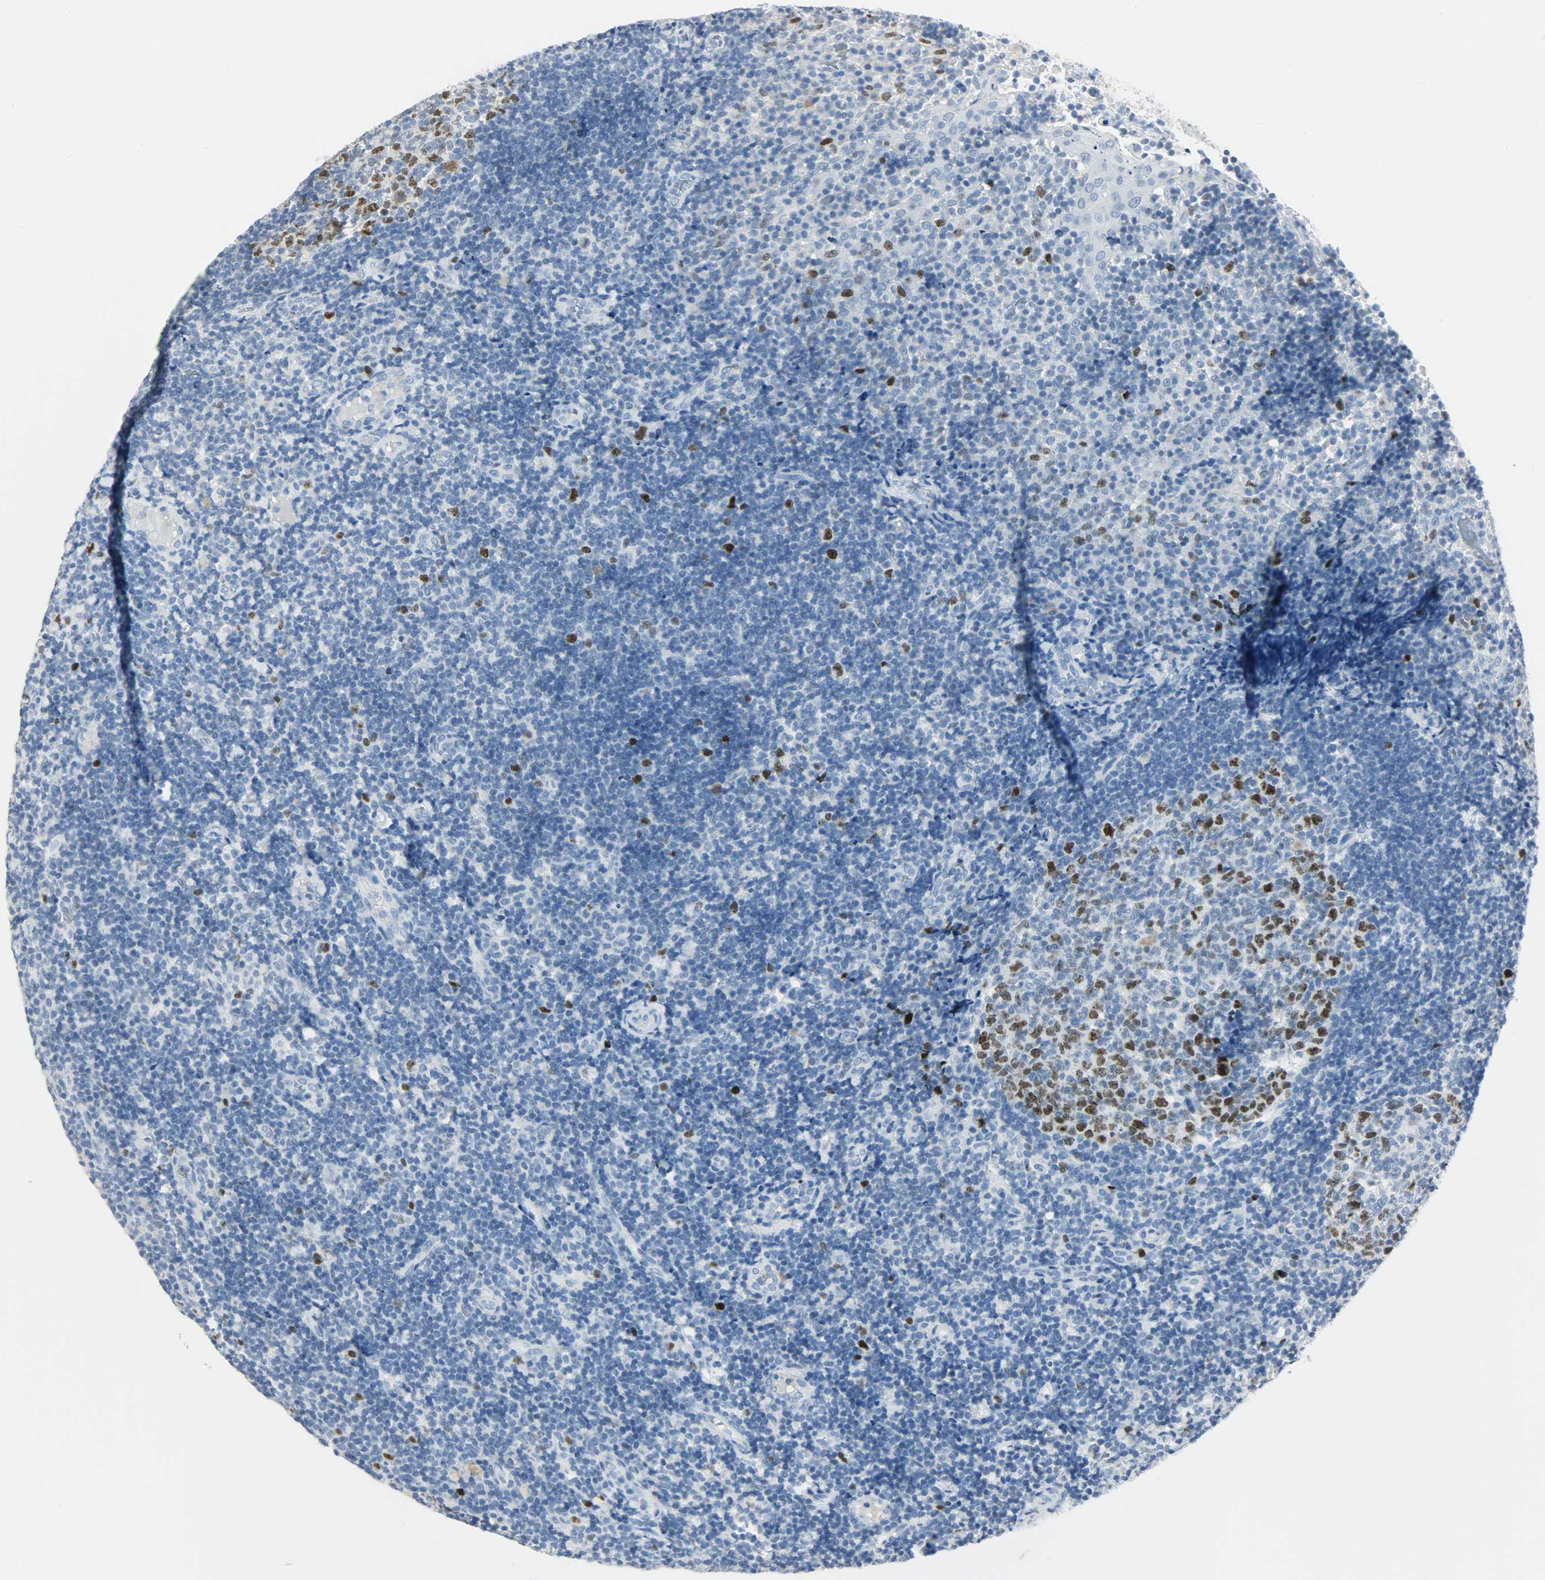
{"staining": {"intensity": "strong", "quantity": "25%-75%", "location": "nuclear"}, "tissue": "tonsil", "cell_type": "Germinal center cells", "image_type": "normal", "snomed": [{"axis": "morphology", "description": "Normal tissue, NOS"}, {"axis": "topography", "description": "Tonsil"}], "caption": "This is a photomicrograph of immunohistochemistry (IHC) staining of unremarkable tonsil, which shows strong expression in the nuclear of germinal center cells.", "gene": "HELLS", "patient": {"sex": "female", "age": 40}}